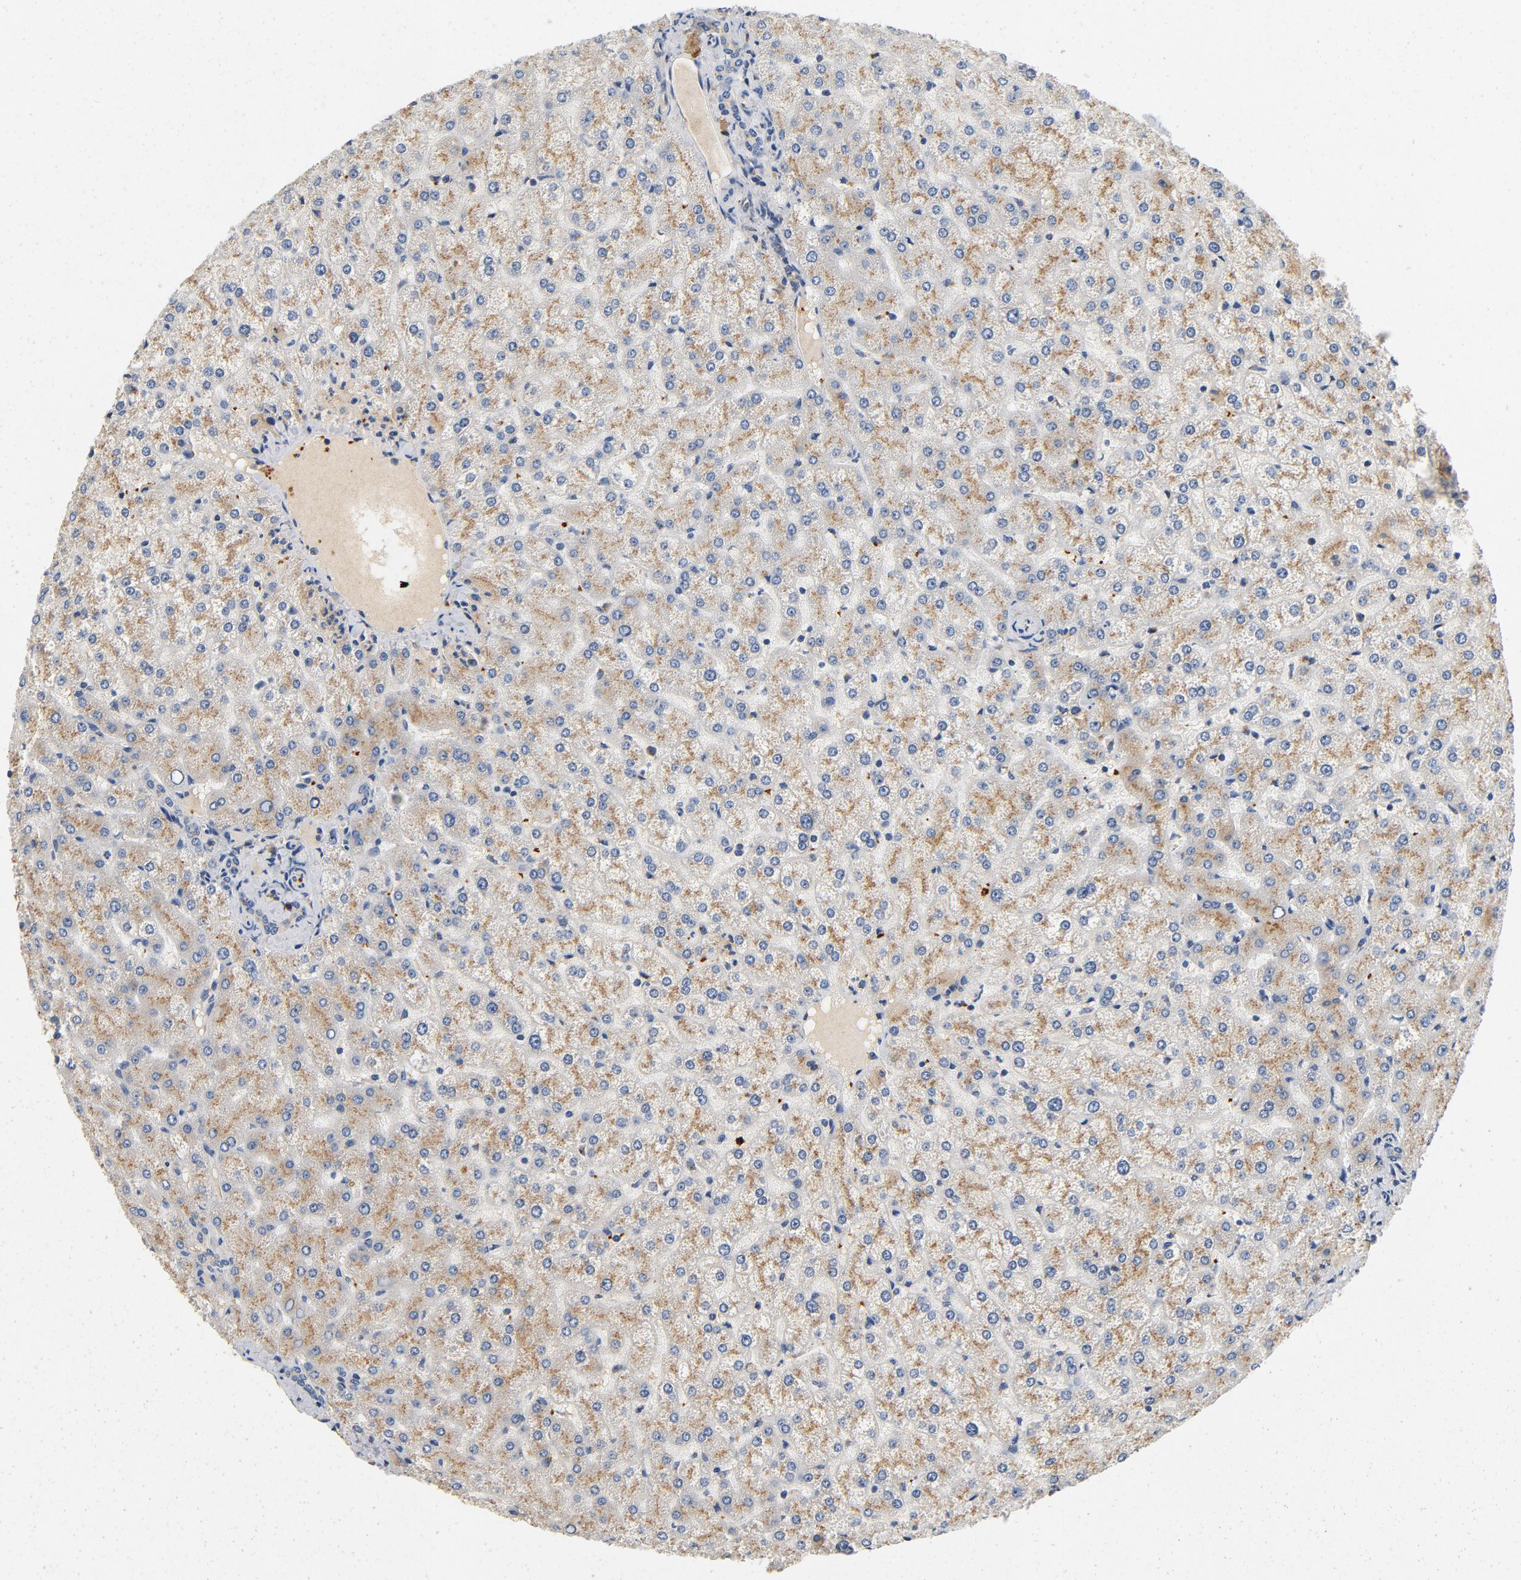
{"staining": {"intensity": "negative", "quantity": "none", "location": "none"}, "tissue": "liver", "cell_type": "Cholangiocytes", "image_type": "normal", "snomed": [{"axis": "morphology", "description": "Normal tissue, NOS"}, {"axis": "topography", "description": "Liver"}], "caption": "Immunohistochemistry of unremarkable liver shows no positivity in cholangiocytes.", "gene": "LMAN2", "patient": {"sex": "female", "age": 32}}